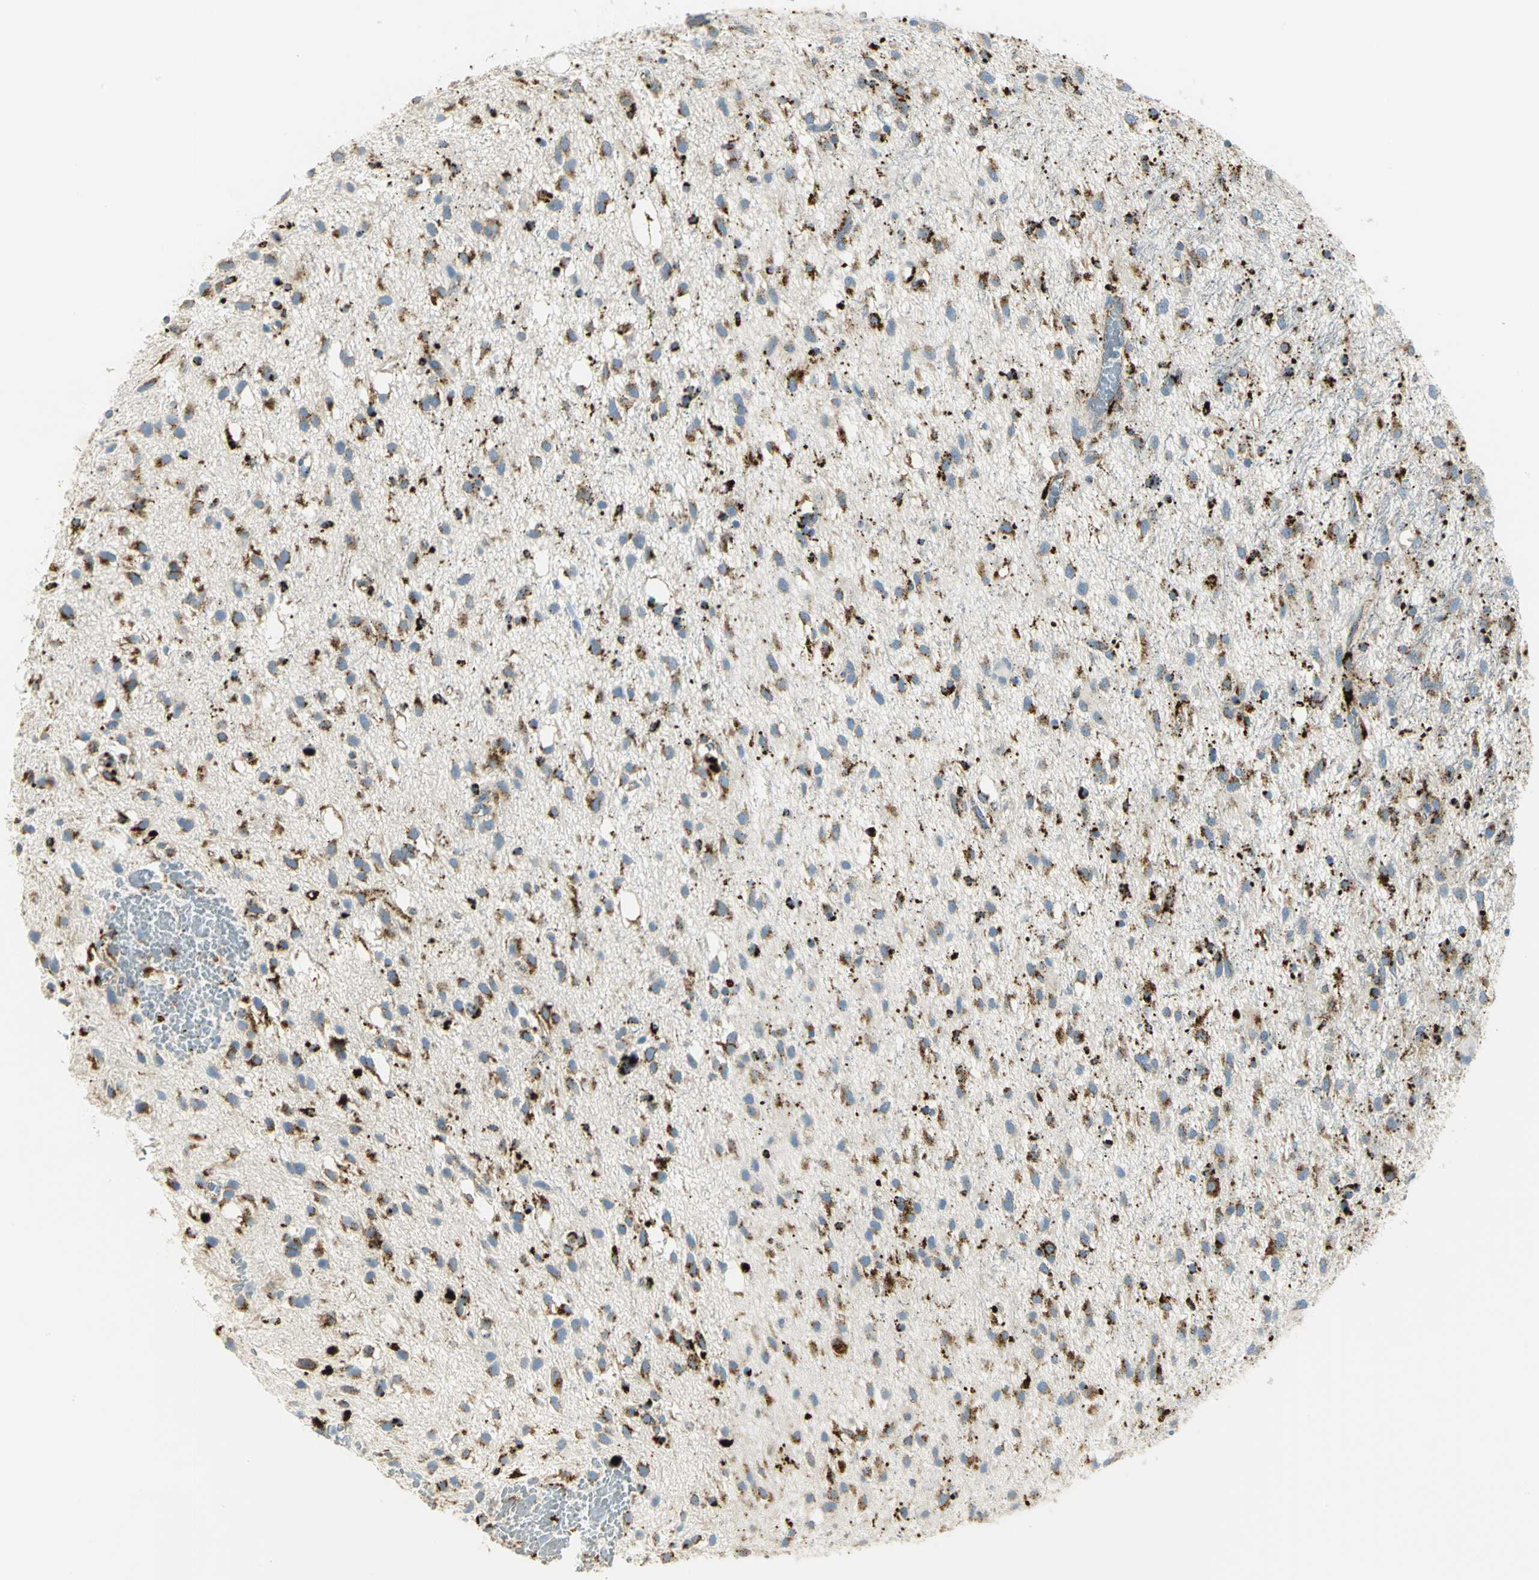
{"staining": {"intensity": "strong", "quantity": "25%-75%", "location": "cytoplasmic/membranous"}, "tissue": "glioma", "cell_type": "Tumor cells", "image_type": "cancer", "snomed": [{"axis": "morphology", "description": "Glioma, malignant, Low grade"}, {"axis": "topography", "description": "Brain"}], "caption": "About 25%-75% of tumor cells in human malignant low-grade glioma display strong cytoplasmic/membranous protein staining as visualized by brown immunohistochemical staining.", "gene": "ARSA", "patient": {"sex": "male", "age": 77}}